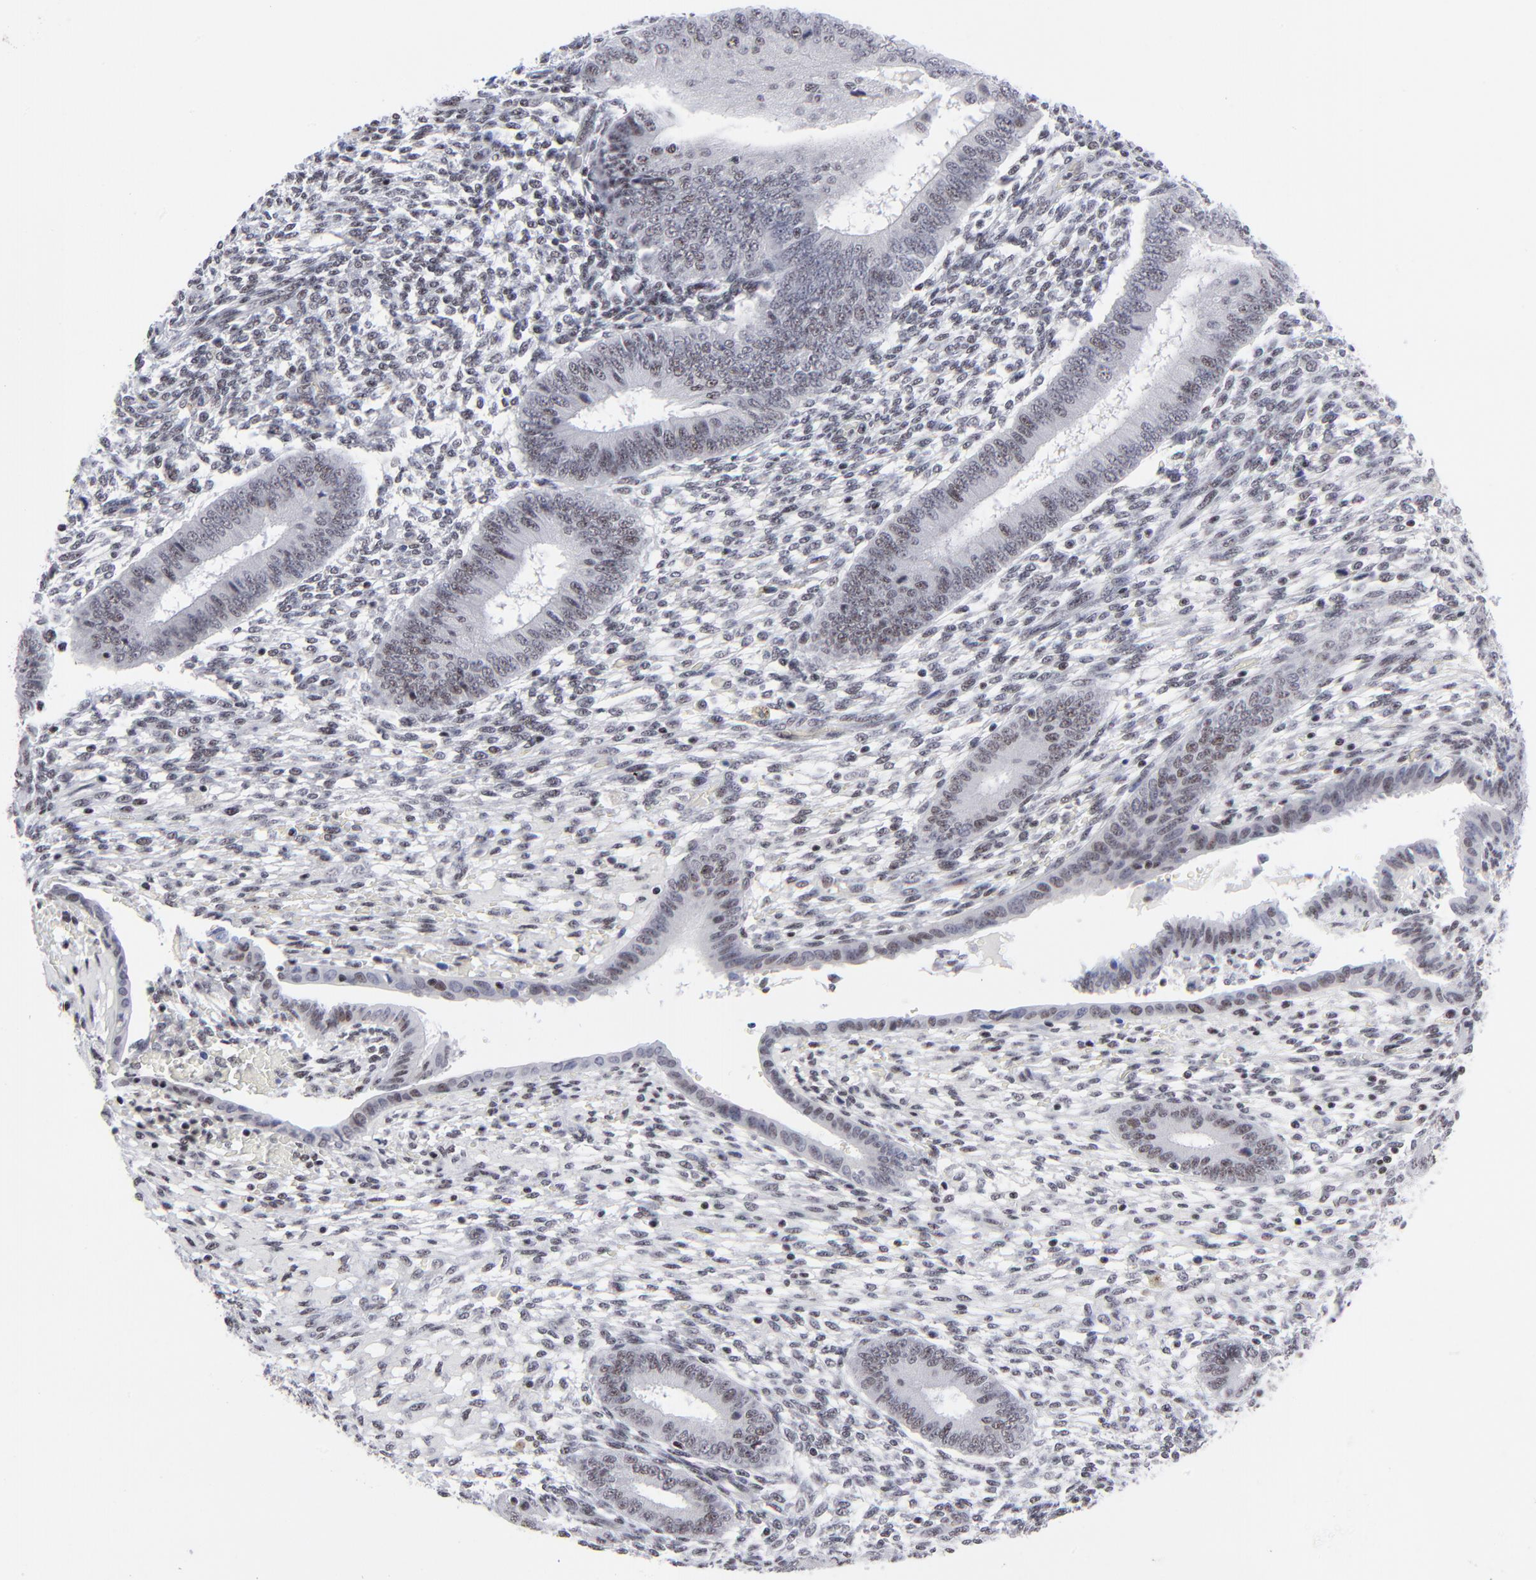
{"staining": {"intensity": "moderate", "quantity": "25%-75%", "location": "nuclear"}, "tissue": "endometrium", "cell_type": "Cells in endometrial stroma", "image_type": "normal", "snomed": [{"axis": "morphology", "description": "Normal tissue, NOS"}, {"axis": "topography", "description": "Endometrium"}], "caption": "Immunohistochemistry micrograph of benign endometrium stained for a protein (brown), which demonstrates medium levels of moderate nuclear expression in approximately 25%-75% of cells in endometrial stroma.", "gene": "SP2", "patient": {"sex": "female", "age": 42}}